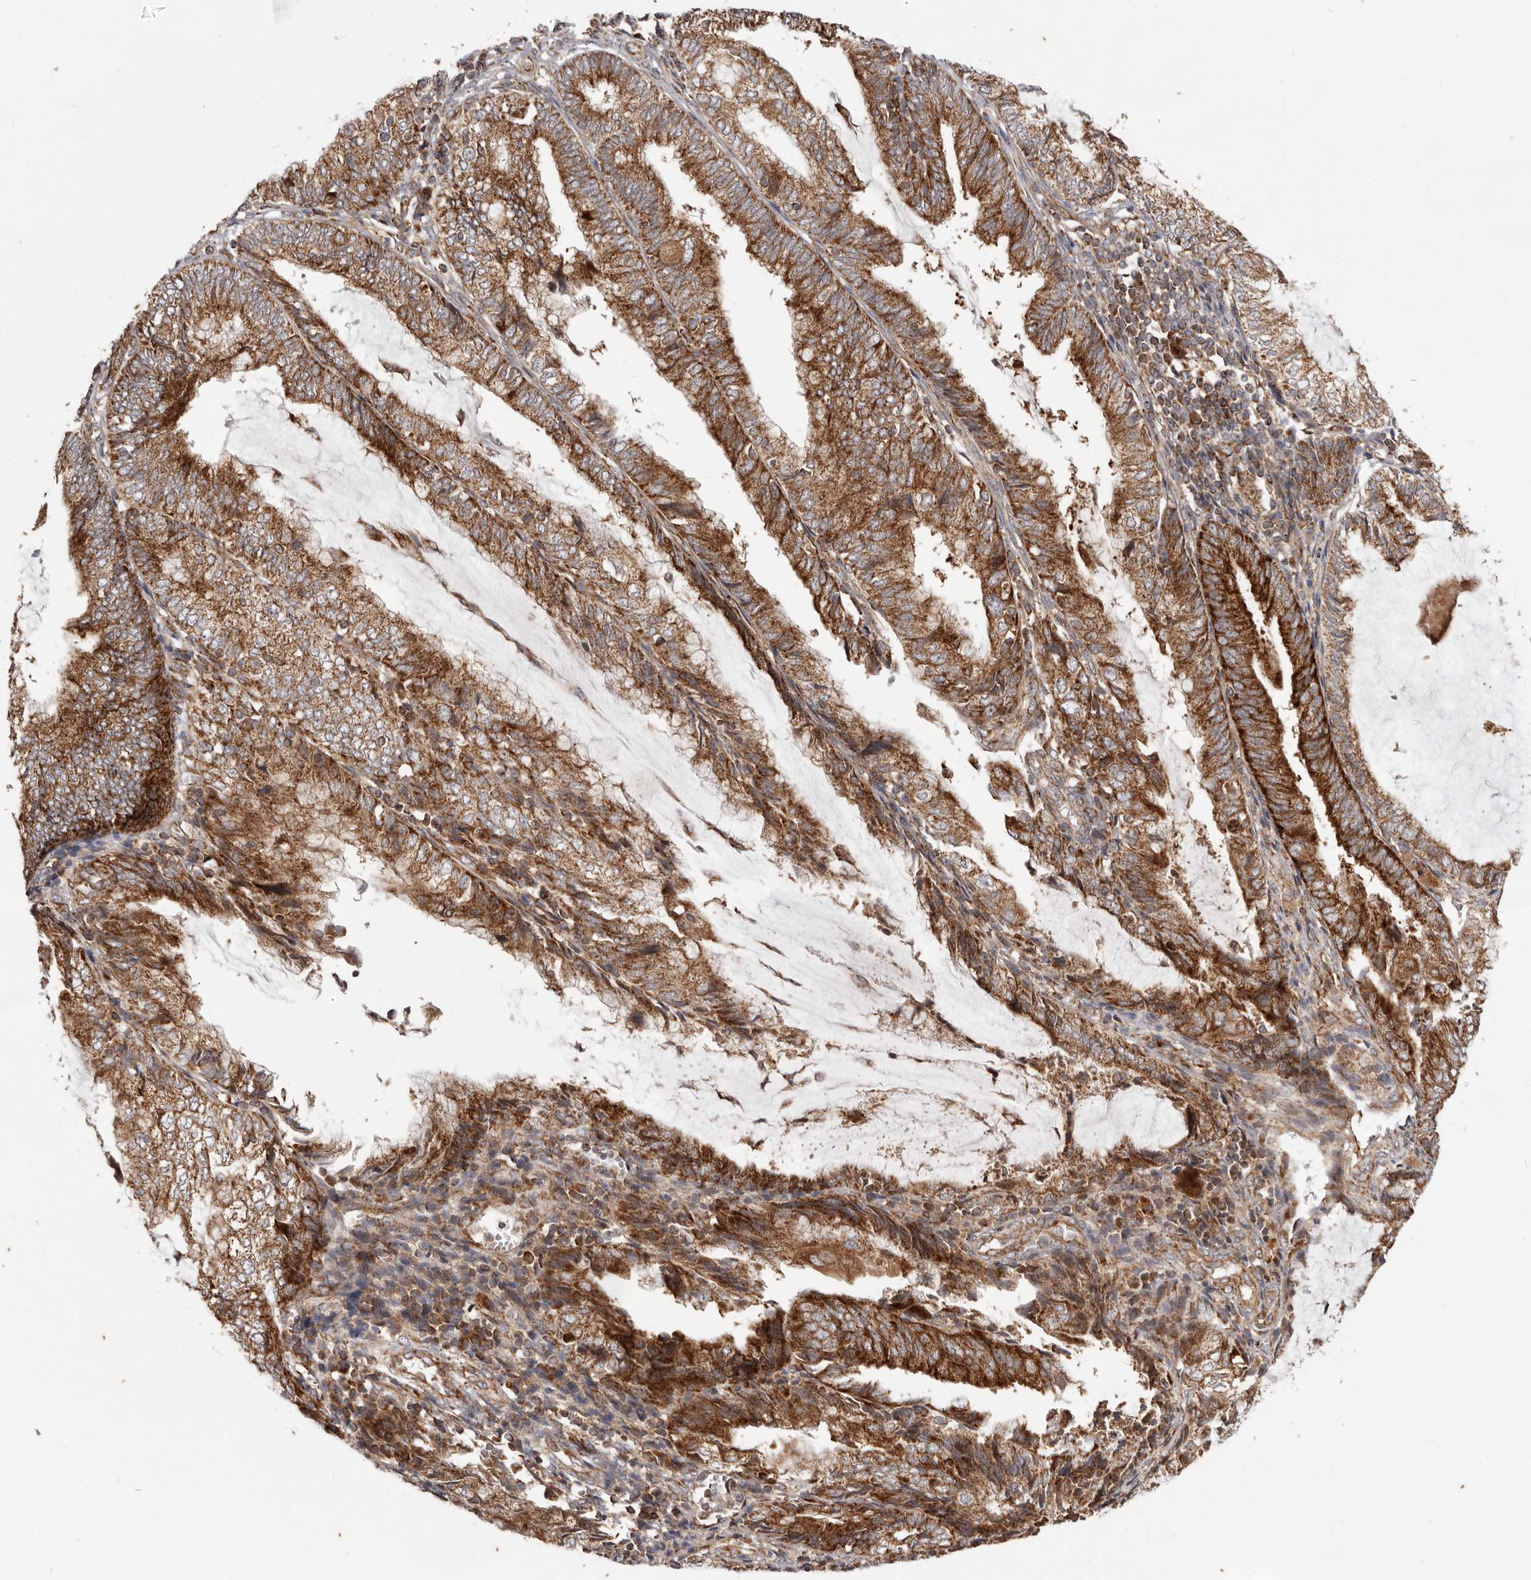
{"staining": {"intensity": "strong", "quantity": ">75%", "location": "cytoplasmic/membranous"}, "tissue": "endometrial cancer", "cell_type": "Tumor cells", "image_type": "cancer", "snomed": [{"axis": "morphology", "description": "Adenocarcinoma, NOS"}, {"axis": "topography", "description": "Endometrium"}], "caption": "Human endometrial cancer (adenocarcinoma) stained with a protein marker exhibits strong staining in tumor cells.", "gene": "MRPS10", "patient": {"sex": "female", "age": 81}}